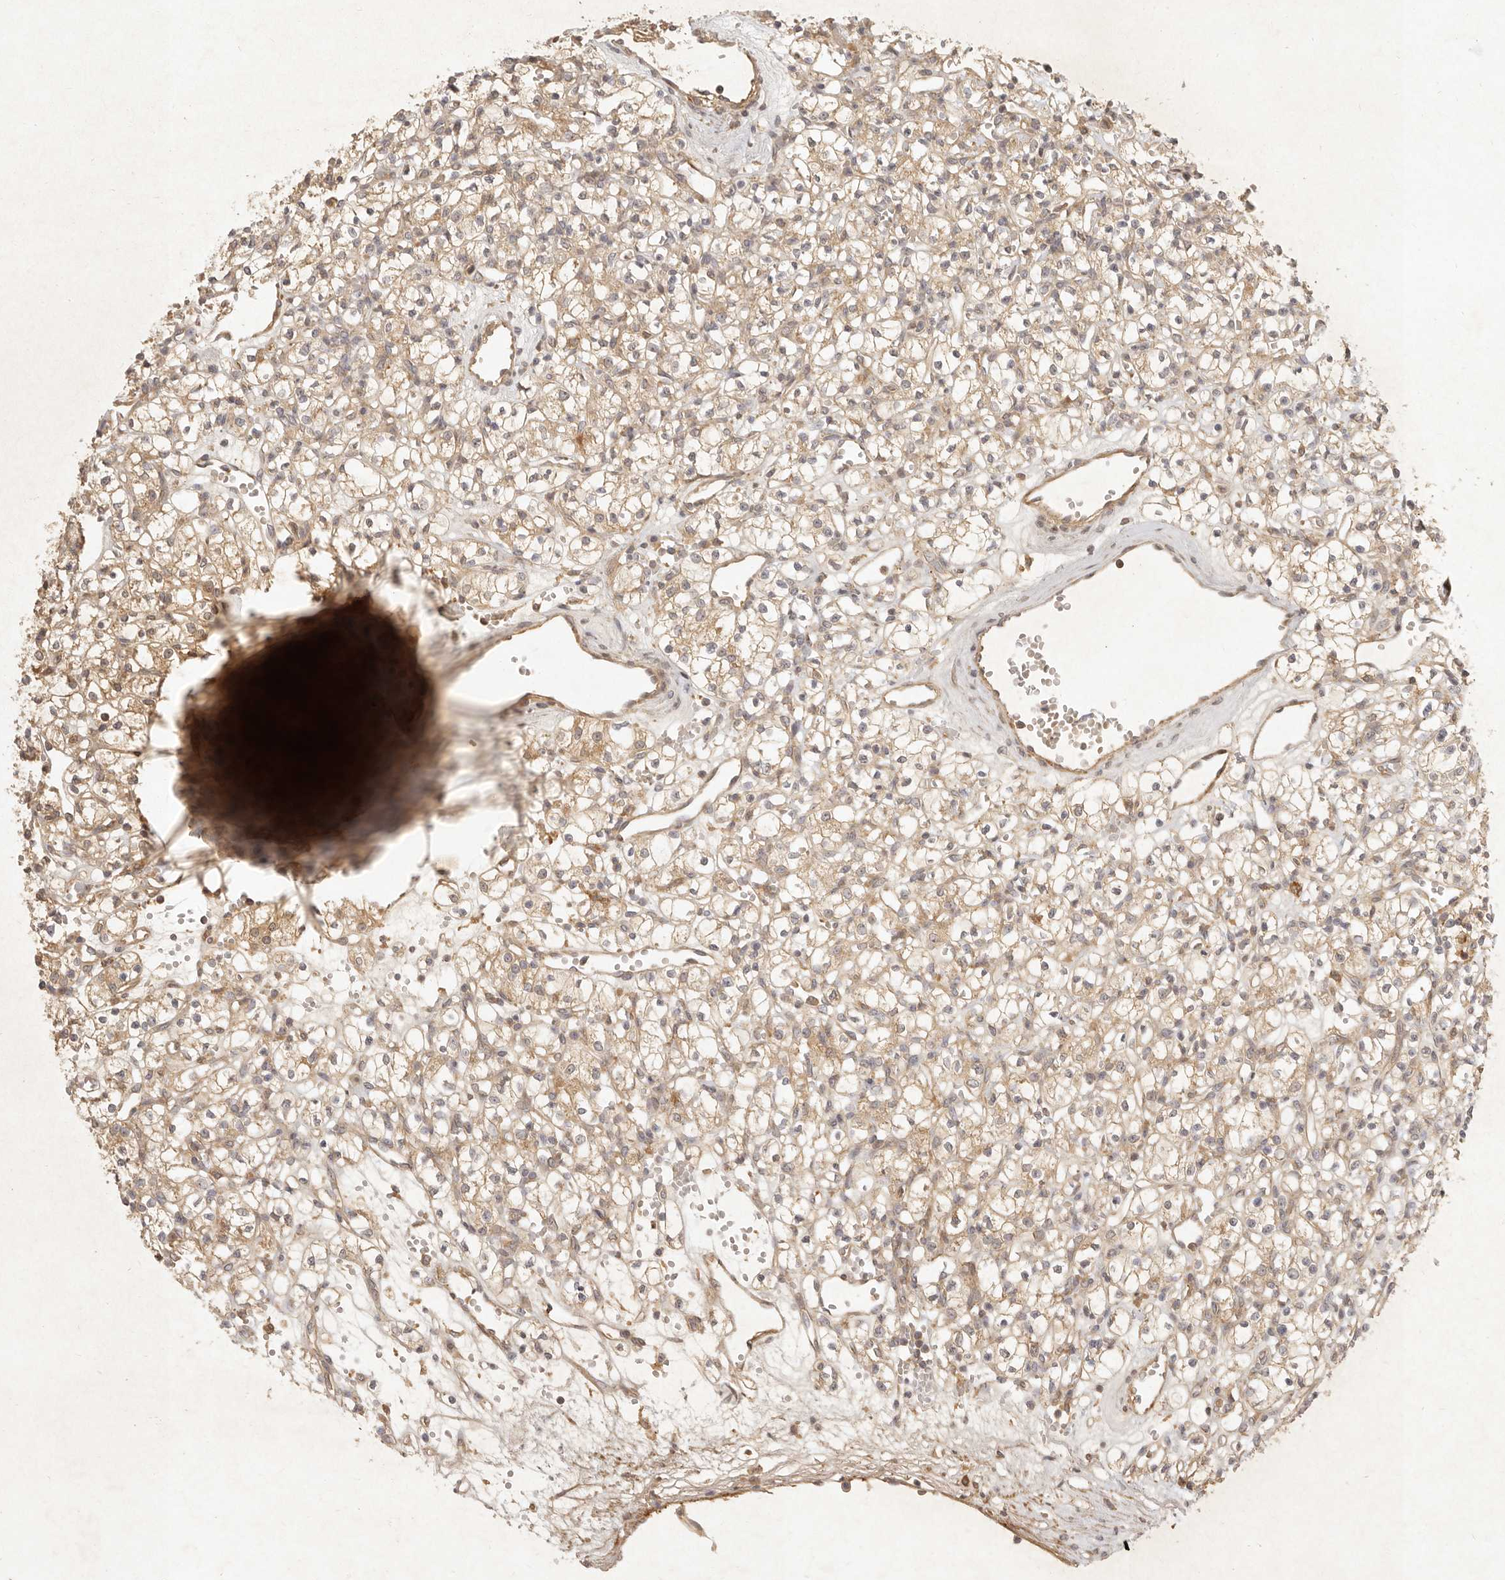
{"staining": {"intensity": "weak", "quantity": ">75%", "location": "cytoplasmic/membranous"}, "tissue": "renal cancer", "cell_type": "Tumor cells", "image_type": "cancer", "snomed": [{"axis": "morphology", "description": "Adenocarcinoma, NOS"}, {"axis": "topography", "description": "Kidney"}], "caption": "A micrograph of human renal adenocarcinoma stained for a protein exhibits weak cytoplasmic/membranous brown staining in tumor cells. Using DAB (3,3'-diaminobenzidine) (brown) and hematoxylin (blue) stains, captured at high magnification using brightfield microscopy.", "gene": "VIPR1", "patient": {"sex": "female", "age": 59}}